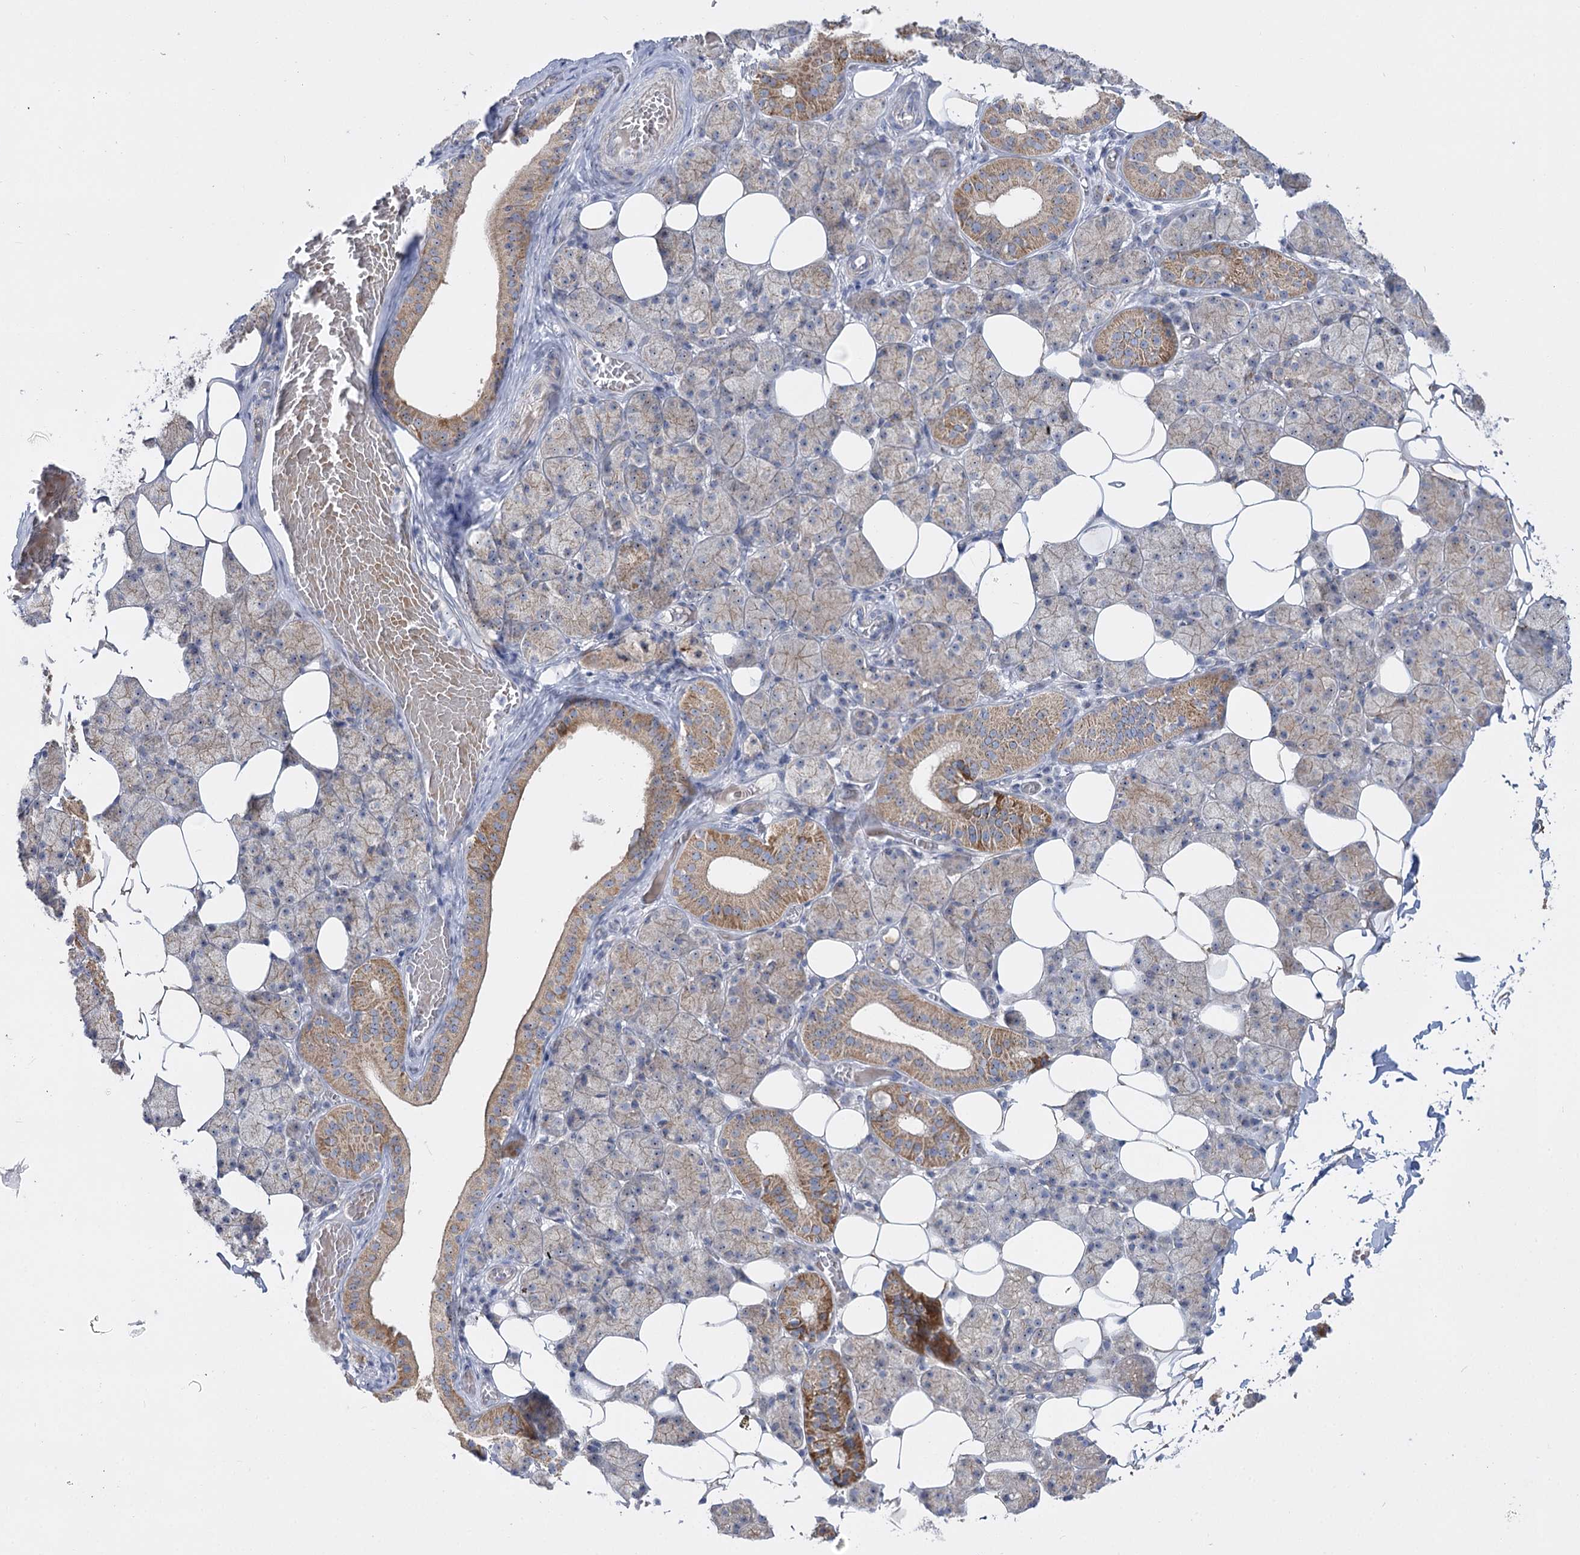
{"staining": {"intensity": "moderate", "quantity": "25%-75%", "location": "cytoplasmic/membranous"}, "tissue": "salivary gland", "cell_type": "Glandular cells", "image_type": "normal", "snomed": [{"axis": "morphology", "description": "Normal tissue, NOS"}, {"axis": "topography", "description": "Salivary gland"}], "caption": "The photomicrograph displays immunohistochemical staining of benign salivary gland. There is moderate cytoplasmic/membranous positivity is identified in approximately 25%-75% of glandular cells. (DAB IHC with brightfield microscopy, high magnification).", "gene": "SUOX", "patient": {"sex": "female", "age": 33}}